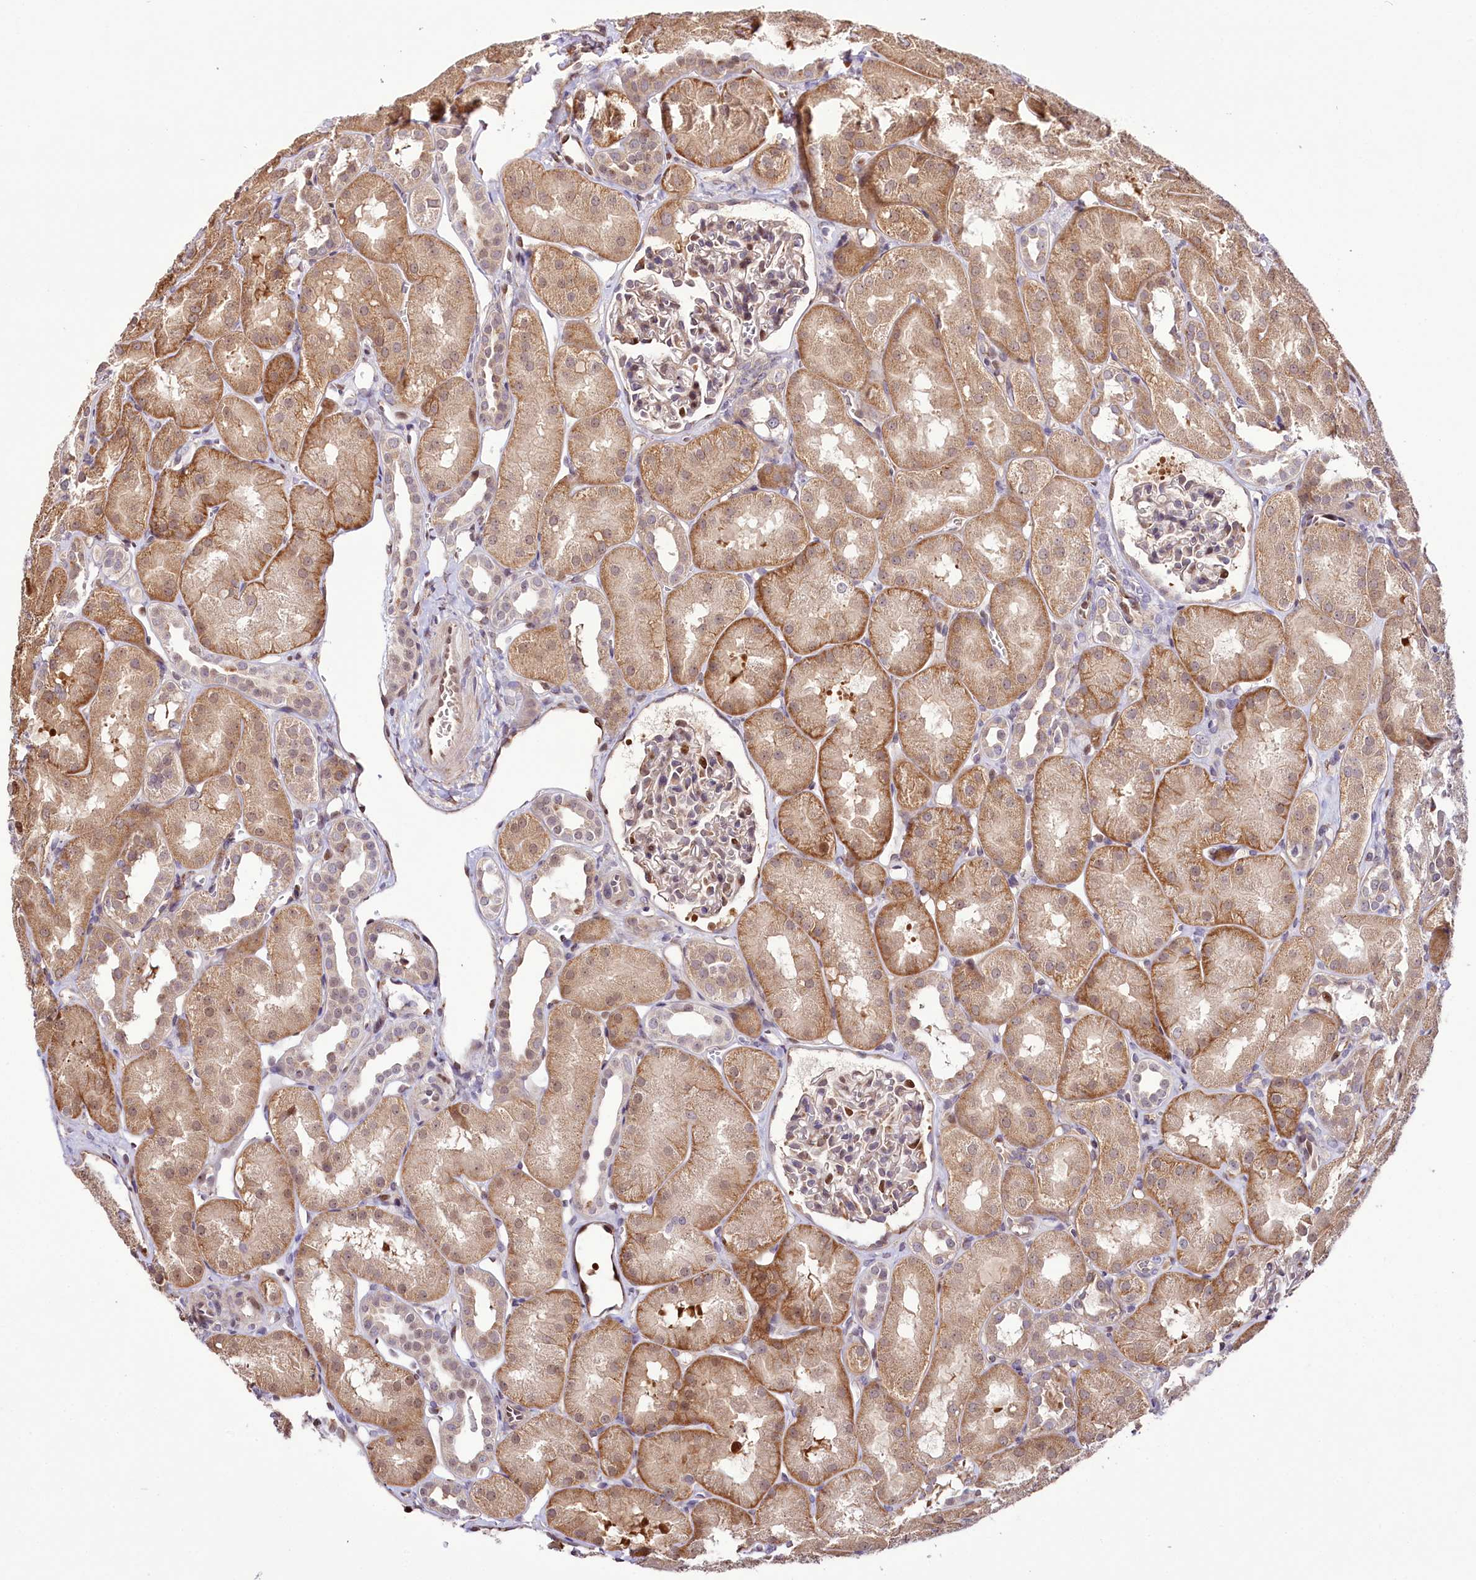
{"staining": {"intensity": "moderate", "quantity": "<25%", "location": "nuclear"}, "tissue": "kidney", "cell_type": "Cells in glomeruli", "image_type": "normal", "snomed": [{"axis": "morphology", "description": "Normal tissue, NOS"}, {"axis": "topography", "description": "Kidney"}, {"axis": "topography", "description": "Urinary bladder"}], "caption": "IHC of benign human kidney shows low levels of moderate nuclear staining in approximately <25% of cells in glomeruli.", "gene": "CUTC", "patient": {"sex": "male", "age": 16}}